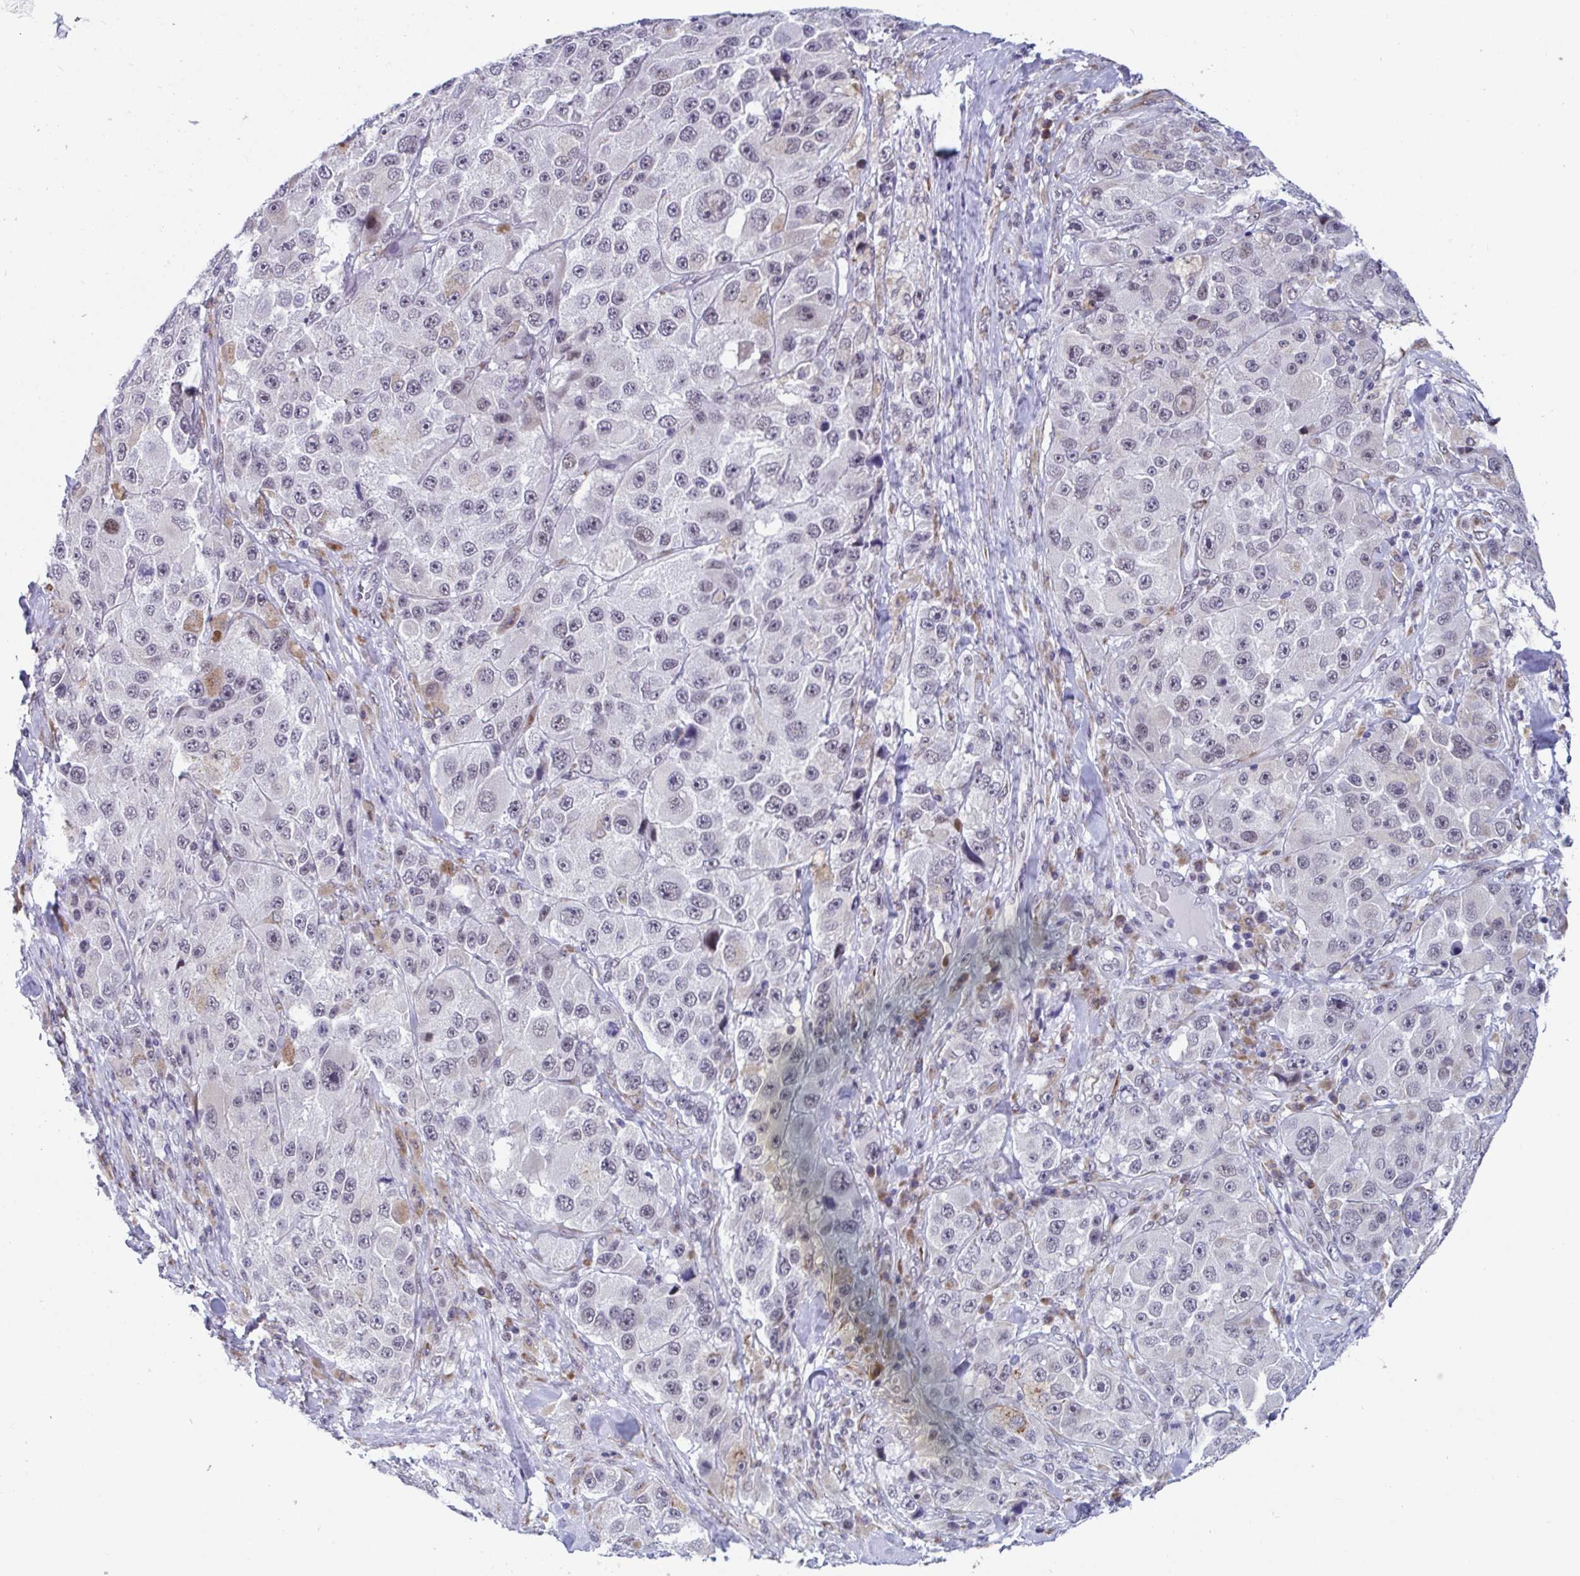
{"staining": {"intensity": "negative", "quantity": "none", "location": "none"}, "tissue": "melanoma", "cell_type": "Tumor cells", "image_type": "cancer", "snomed": [{"axis": "morphology", "description": "Malignant melanoma, Metastatic site"}, {"axis": "topography", "description": "Lymph node"}], "caption": "This is a micrograph of immunohistochemistry staining of melanoma, which shows no expression in tumor cells. Nuclei are stained in blue.", "gene": "WDR72", "patient": {"sex": "male", "age": 62}}